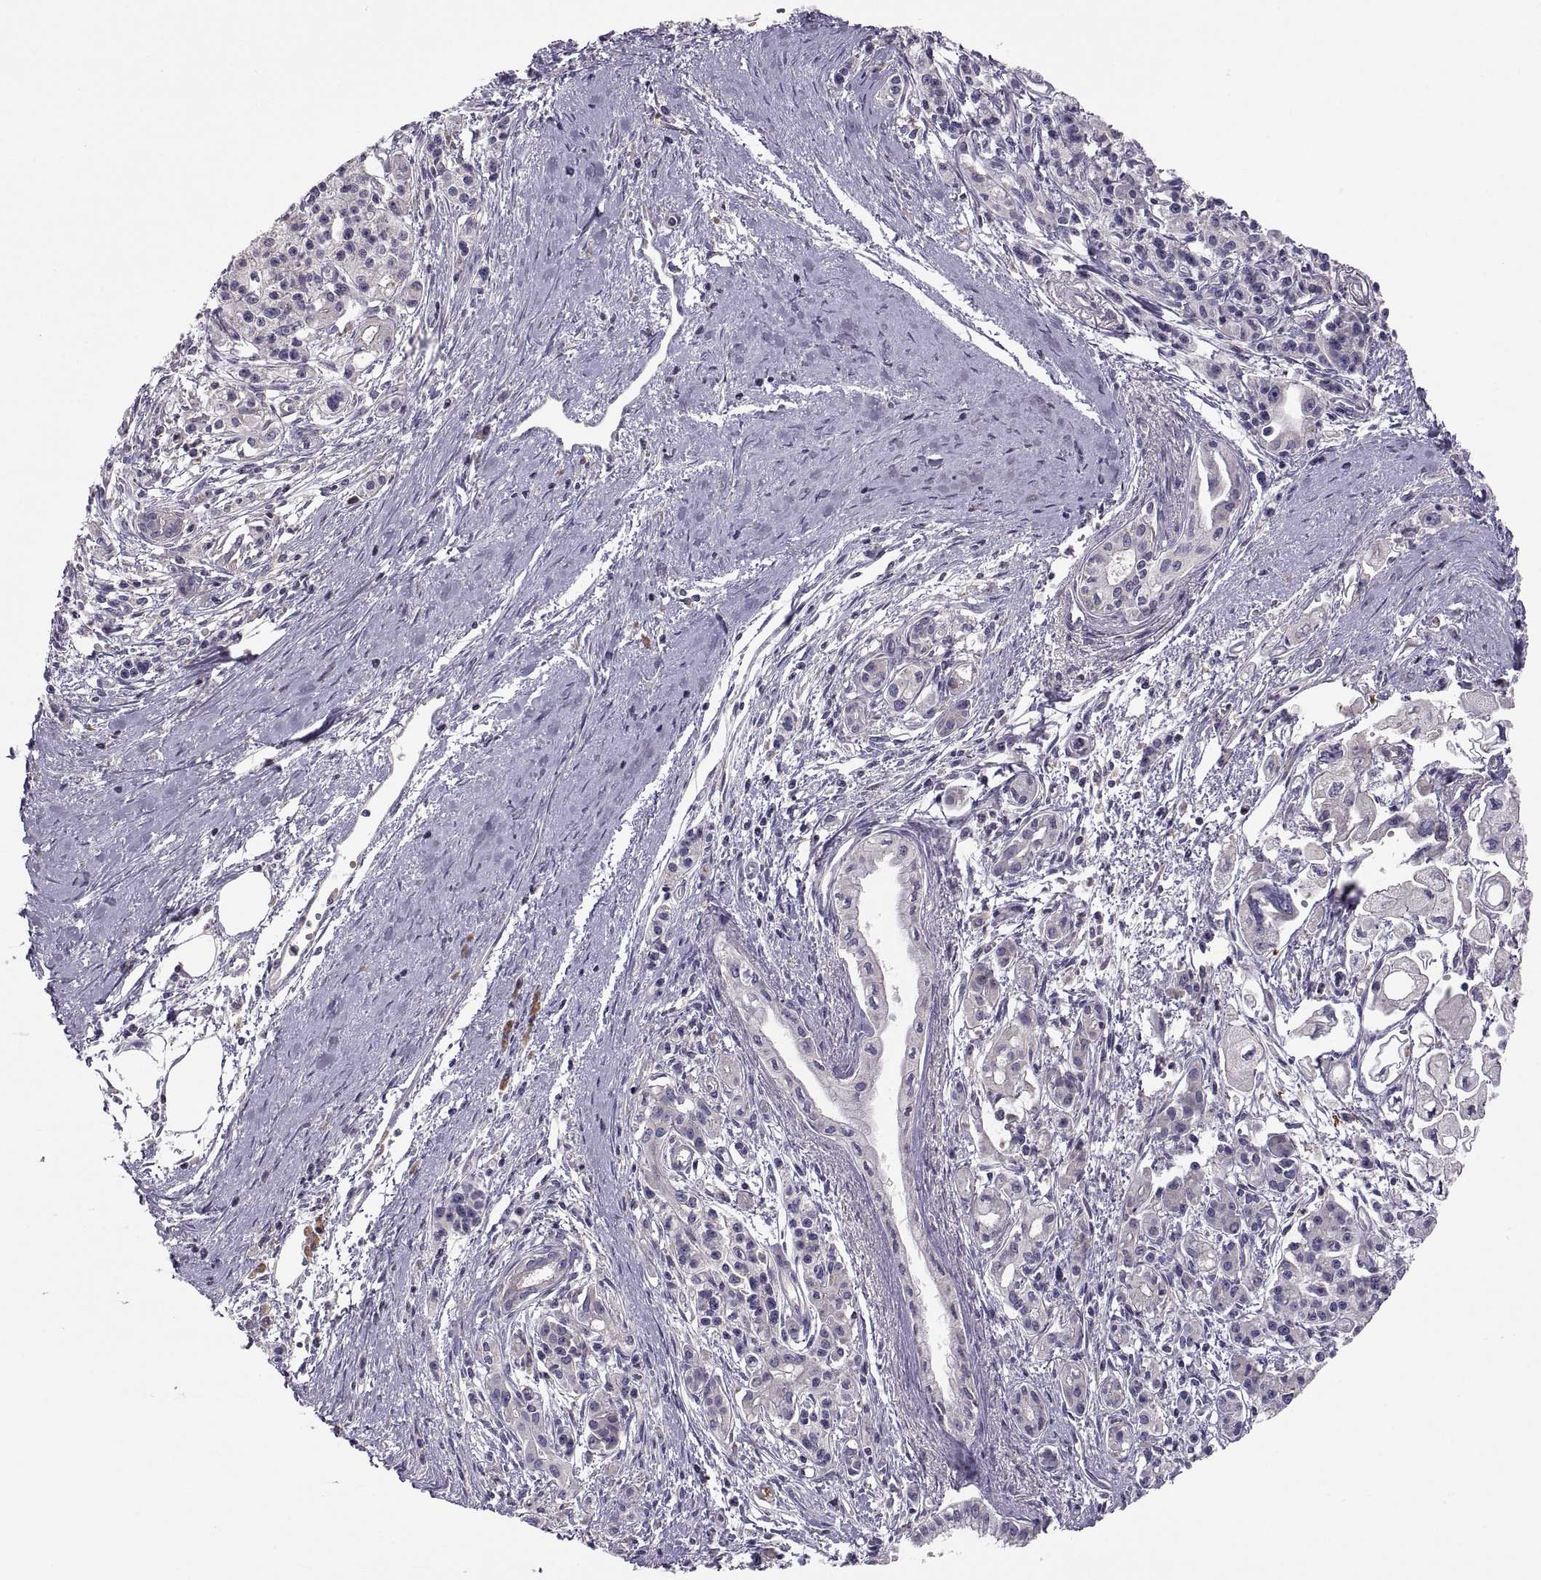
{"staining": {"intensity": "negative", "quantity": "none", "location": "none"}, "tissue": "pancreatic cancer", "cell_type": "Tumor cells", "image_type": "cancer", "snomed": [{"axis": "morphology", "description": "Adenocarcinoma, NOS"}, {"axis": "topography", "description": "Pancreas"}], "caption": "Immunohistochemistry (IHC) histopathology image of neoplastic tissue: pancreatic cancer (adenocarcinoma) stained with DAB shows no significant protein staining in tumor cells.", "gene": "SPATA32", "patient": {"sex": "male", "age": 70}}